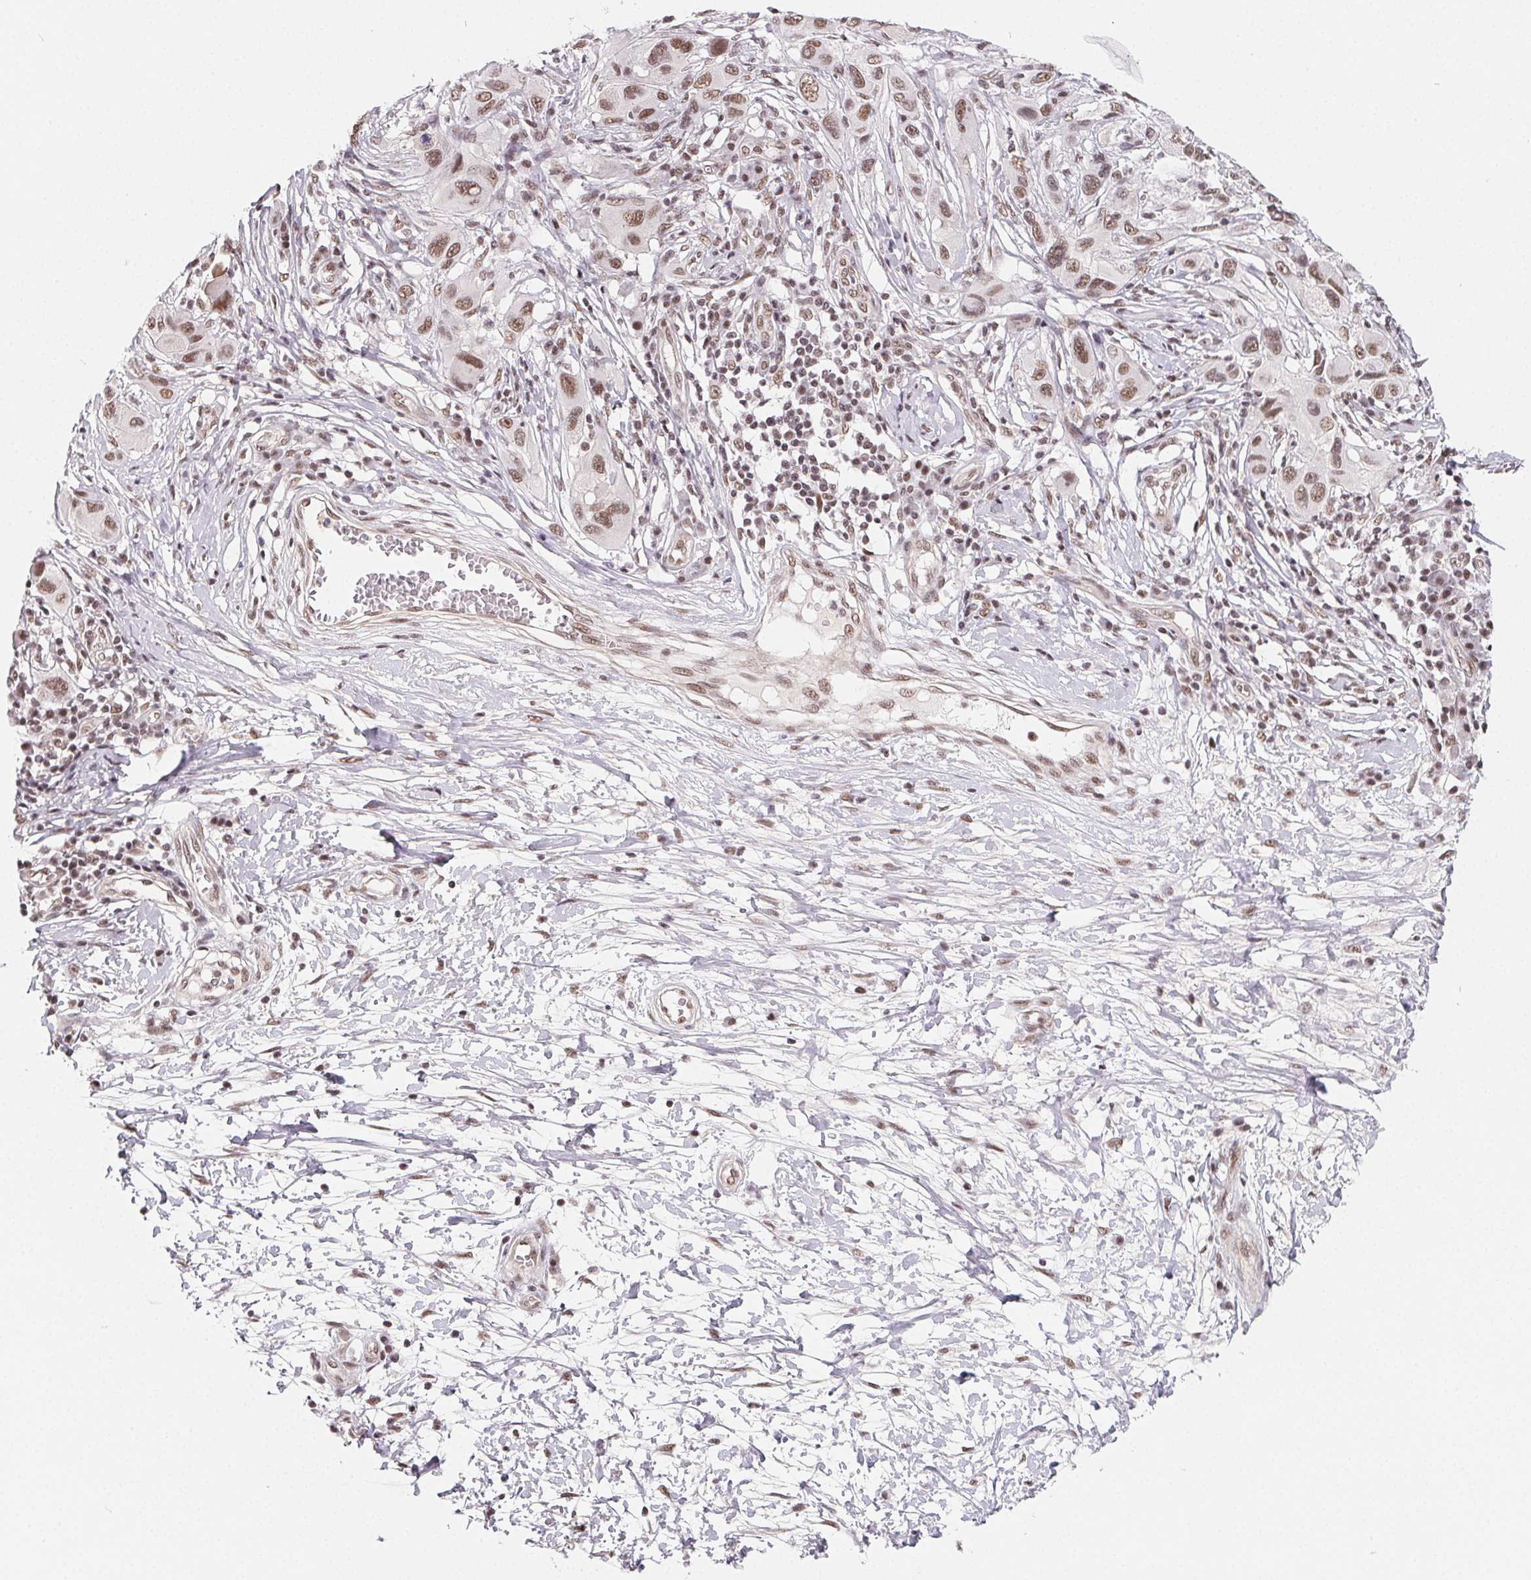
{"staining": {"intensity": "moderate", "quantity": ">75%", "location": "nuclear"}, "tissue": "melanoma", "cell_type": "Tumor cells", "image_type": "cancer", "snomed": [{"axis": "morphology", "description": "Malignant melanoma, NOS"}, {"axis": "topography", "description": "Skin"}], "caption": "Protein analysis of melanoma tissue reveals moderate nuclear positivity in approximately >75% of tumor cells. Using DAB (3,3'-diaminobenzidine) (brown) and hematoxylin (blue) stains, captured at high magnification using brightfield microscopy.", "gene": "TCERG1", "patient": {"sex": "male", "age": 53}}